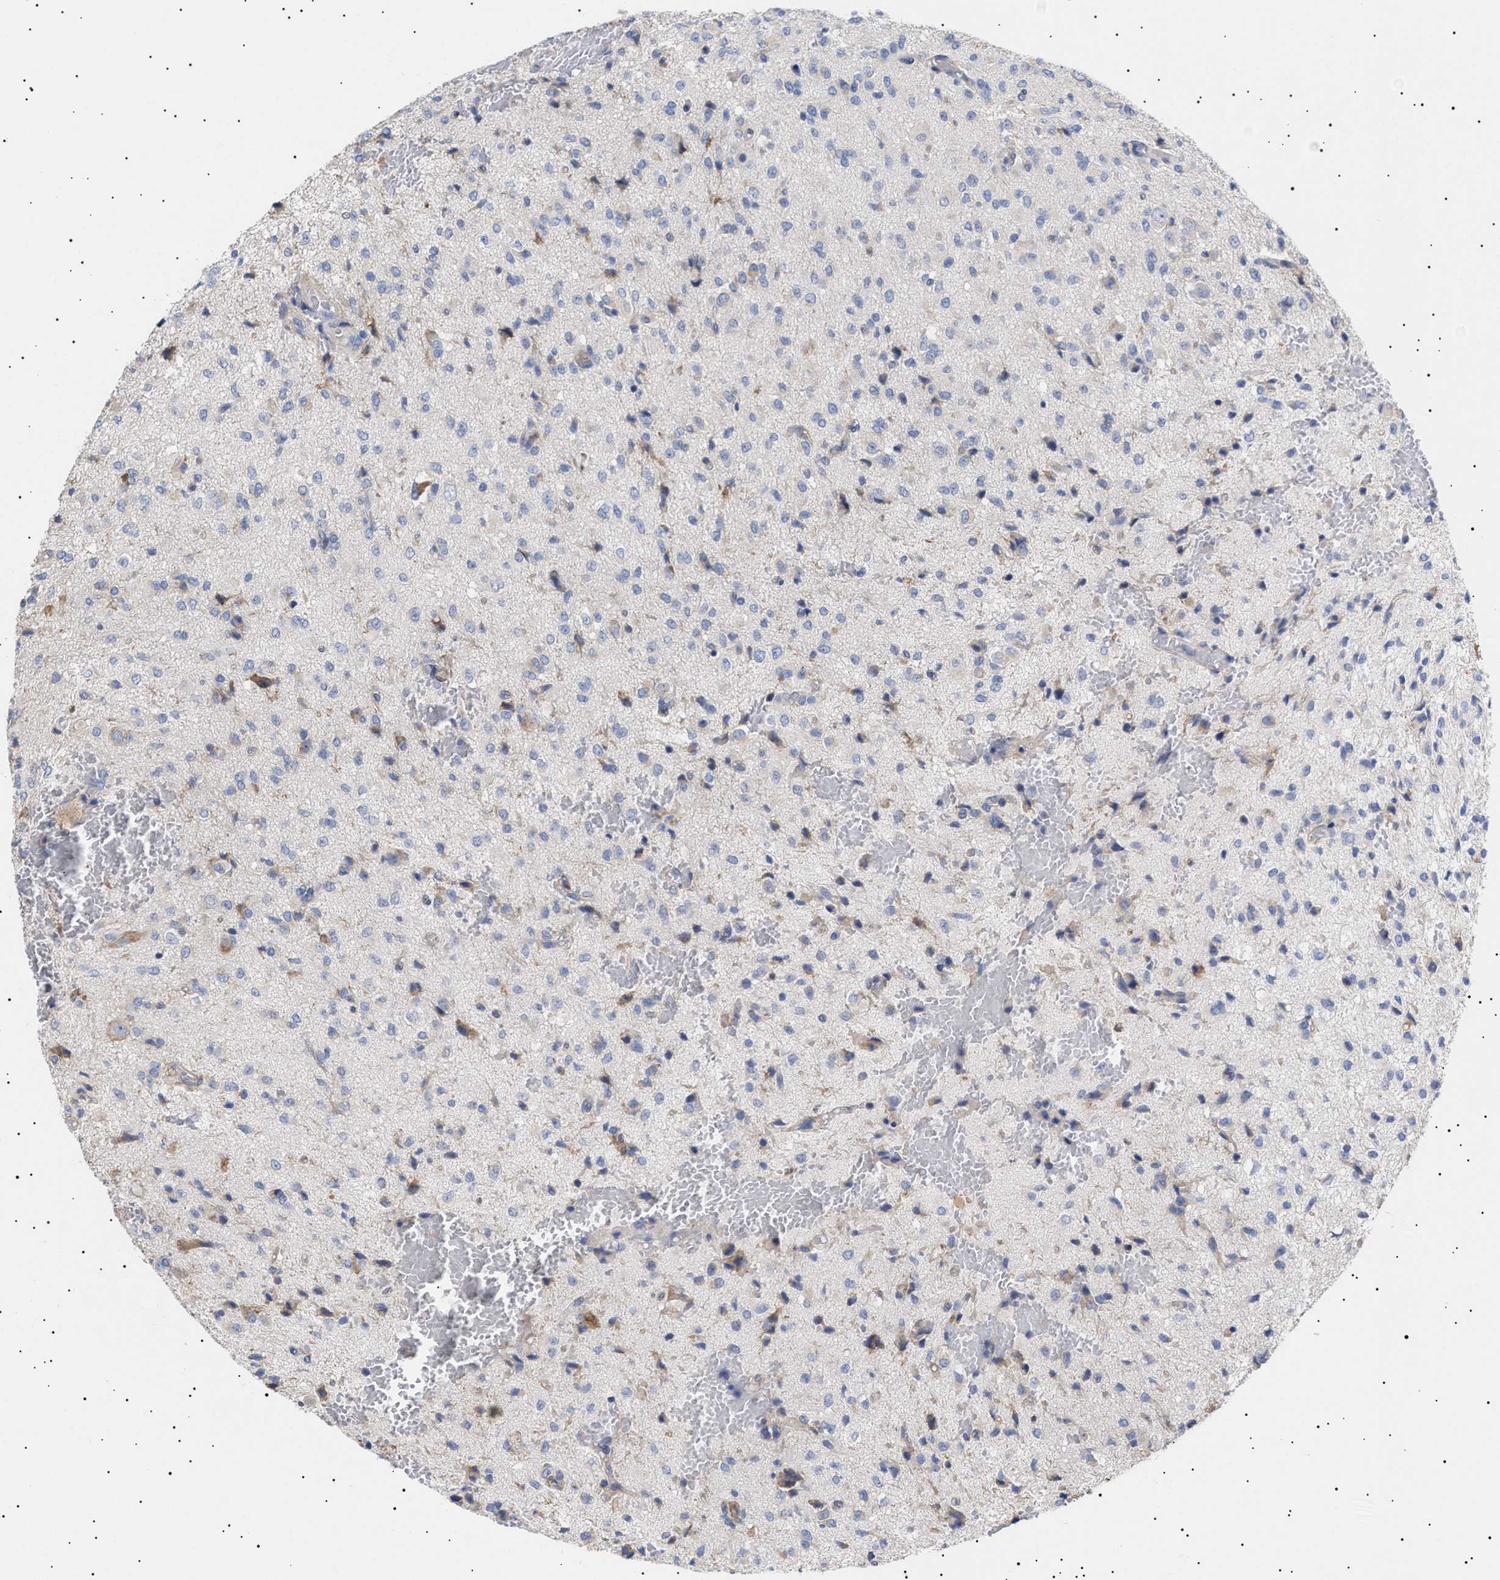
{"staining": {"intensity": "weak", "quantity": "<25%", "location": "cytoplasmic/membranous"}, "tissue": "glioma", "cell_type": "Tumor cells", "image_type": "cancer", "snomed": [{"axis": "morphology", "description": "Glioma, malignant, High grade"}, {"axis": "topography", "description": "Brain"}], "caption": "Immunohistochemistry (IHC) photomicrograph of neoplastic tissue: glioma stained with DAB displays no significant protein expression in tumor cells. (Brightfield microscopy of DAB immunohistochemistry at high magnification).", "gene": "ERCC6L2", "patient": {"sex": "female", "age": 59}}